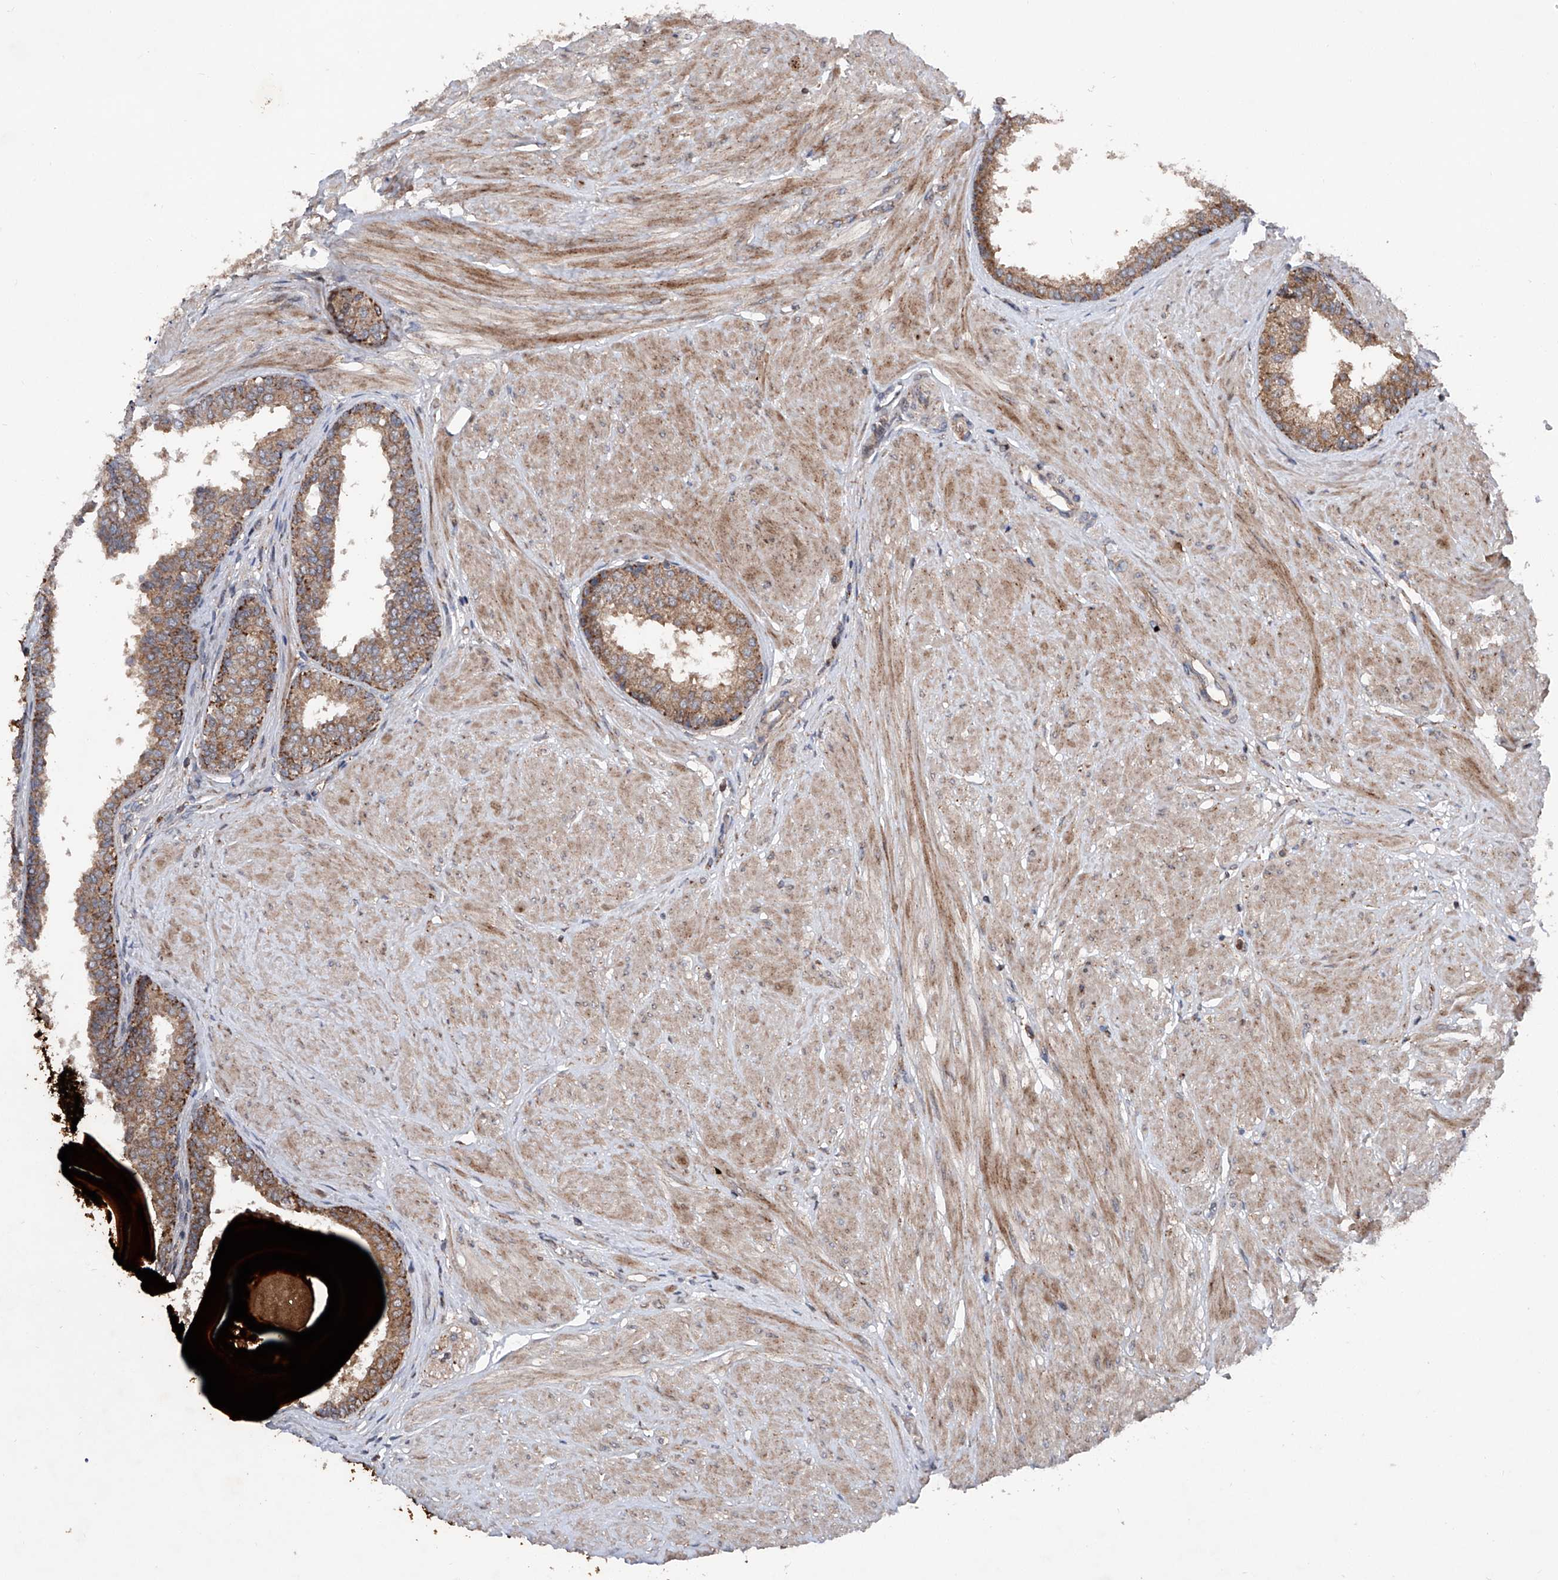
{"staining": {"intensity": "moderate", "quantity": ">75%", "location": "cytoplasmic/membranous"}, "tissue": "prostate", "cell_type": "Glandular cells", "image_type": "normal", "snomed": [{"axis": "morphology", "description": "Normal tissue, NOS"}, {"axis": "topography", "description": "Prostate"}], "caption": "Immunohistochemistry (IHC) photomicrograph of benign prostate stained for a protein (brown), which shows medium levels of moderate cytoplasmic/membranous positivity in approximately >75% of glandular cells.", "gene": "DAD1", "patient": {"sex": "male", "age": 48}}